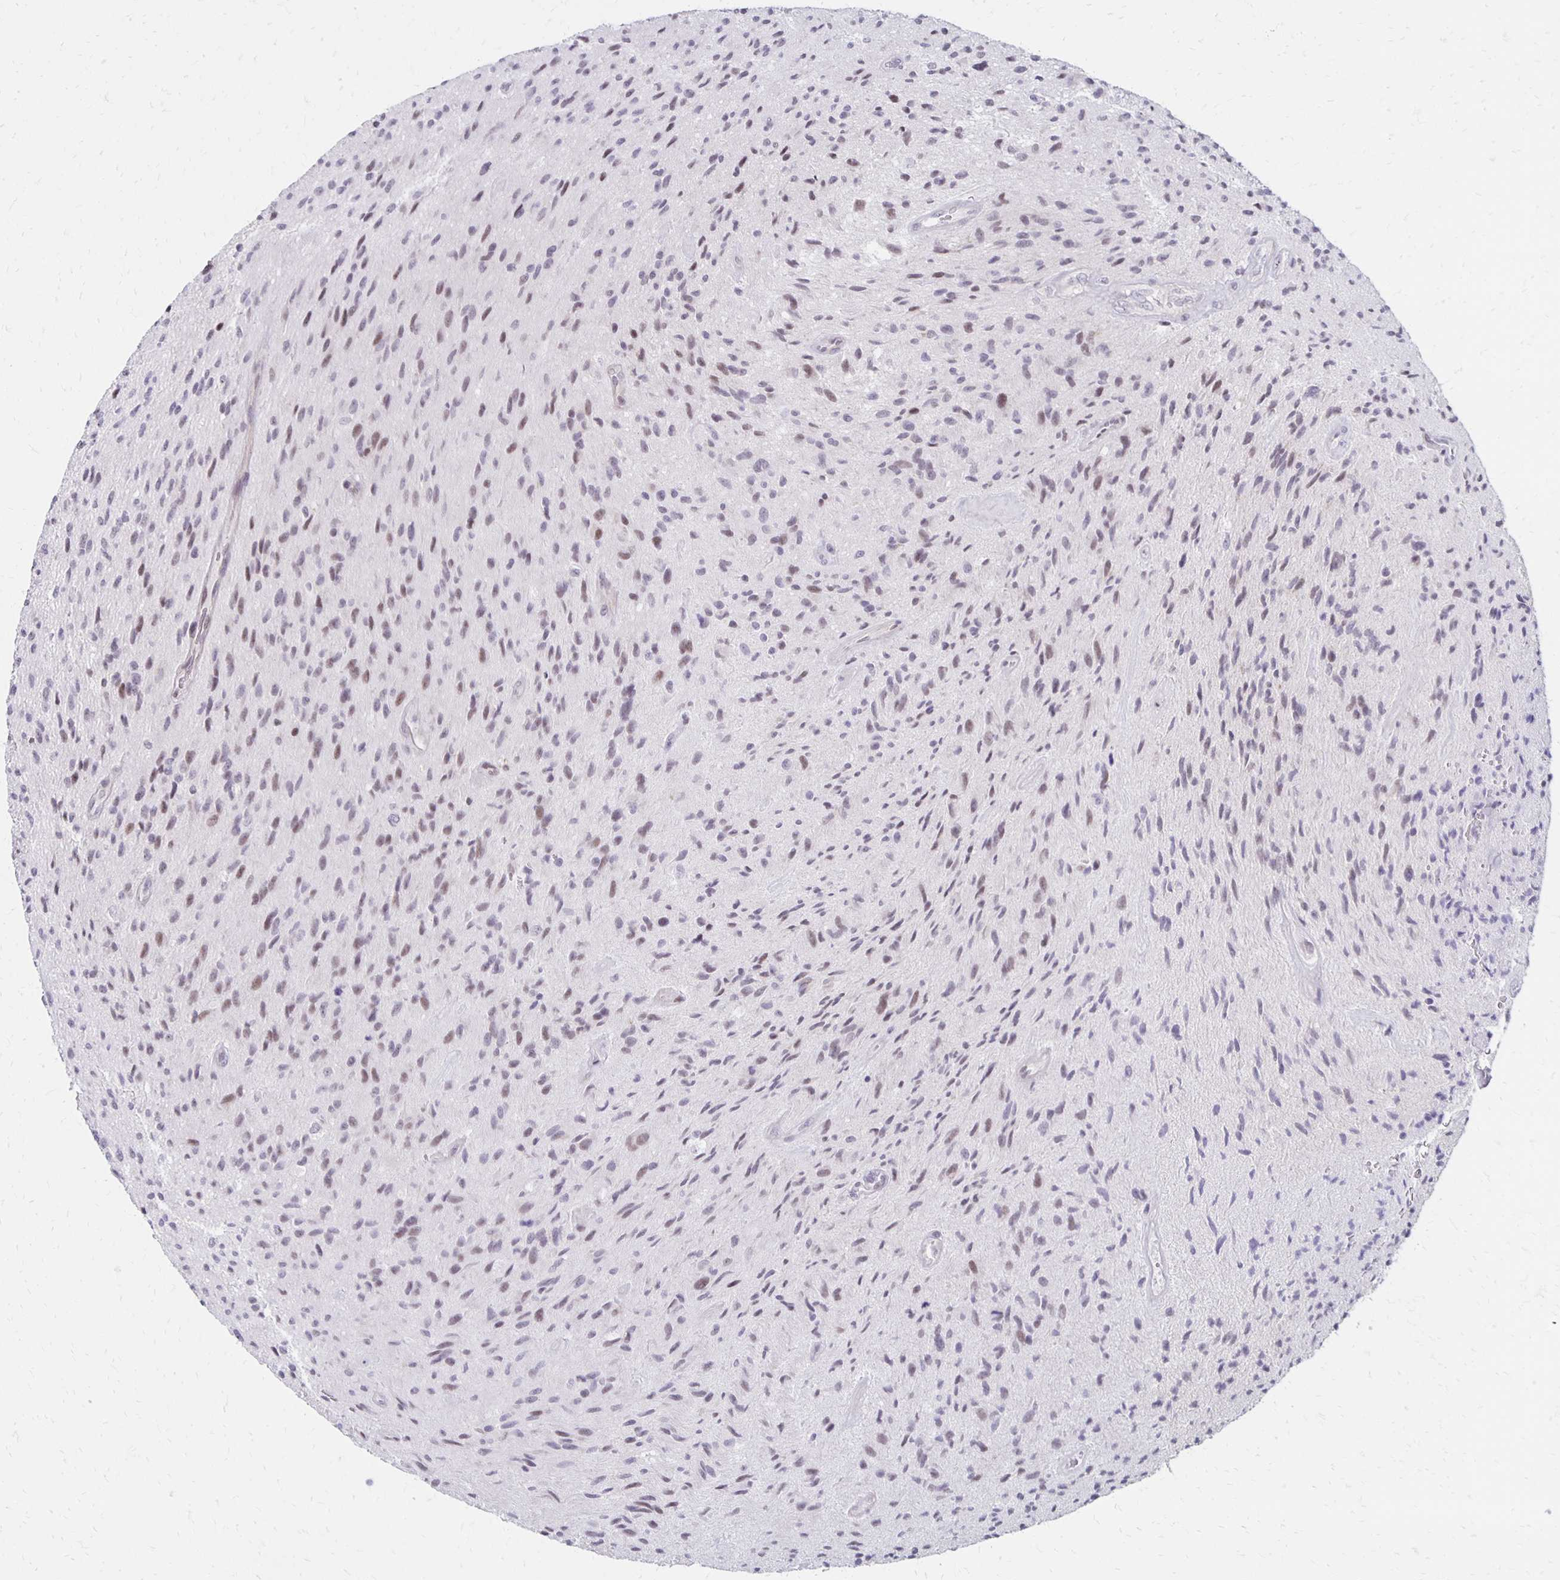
{"staining": {"intensity": "weak", "quantity": "<25%", "location": "nuclear"}, "tissue": "glioma", "cell_type": "Tumor cells", "image_type": "cancer", "snomed": [{"axis": "morphology", "description": "Glioma, malignant, High grade"}, {"axis": "topography", "description": "Brain"}], "caption": "There is no significant expression in tumor cells of malignant high-grade glioma.", "gene": "DAGLA", "patient": {"sex": "male", "age": 54}}